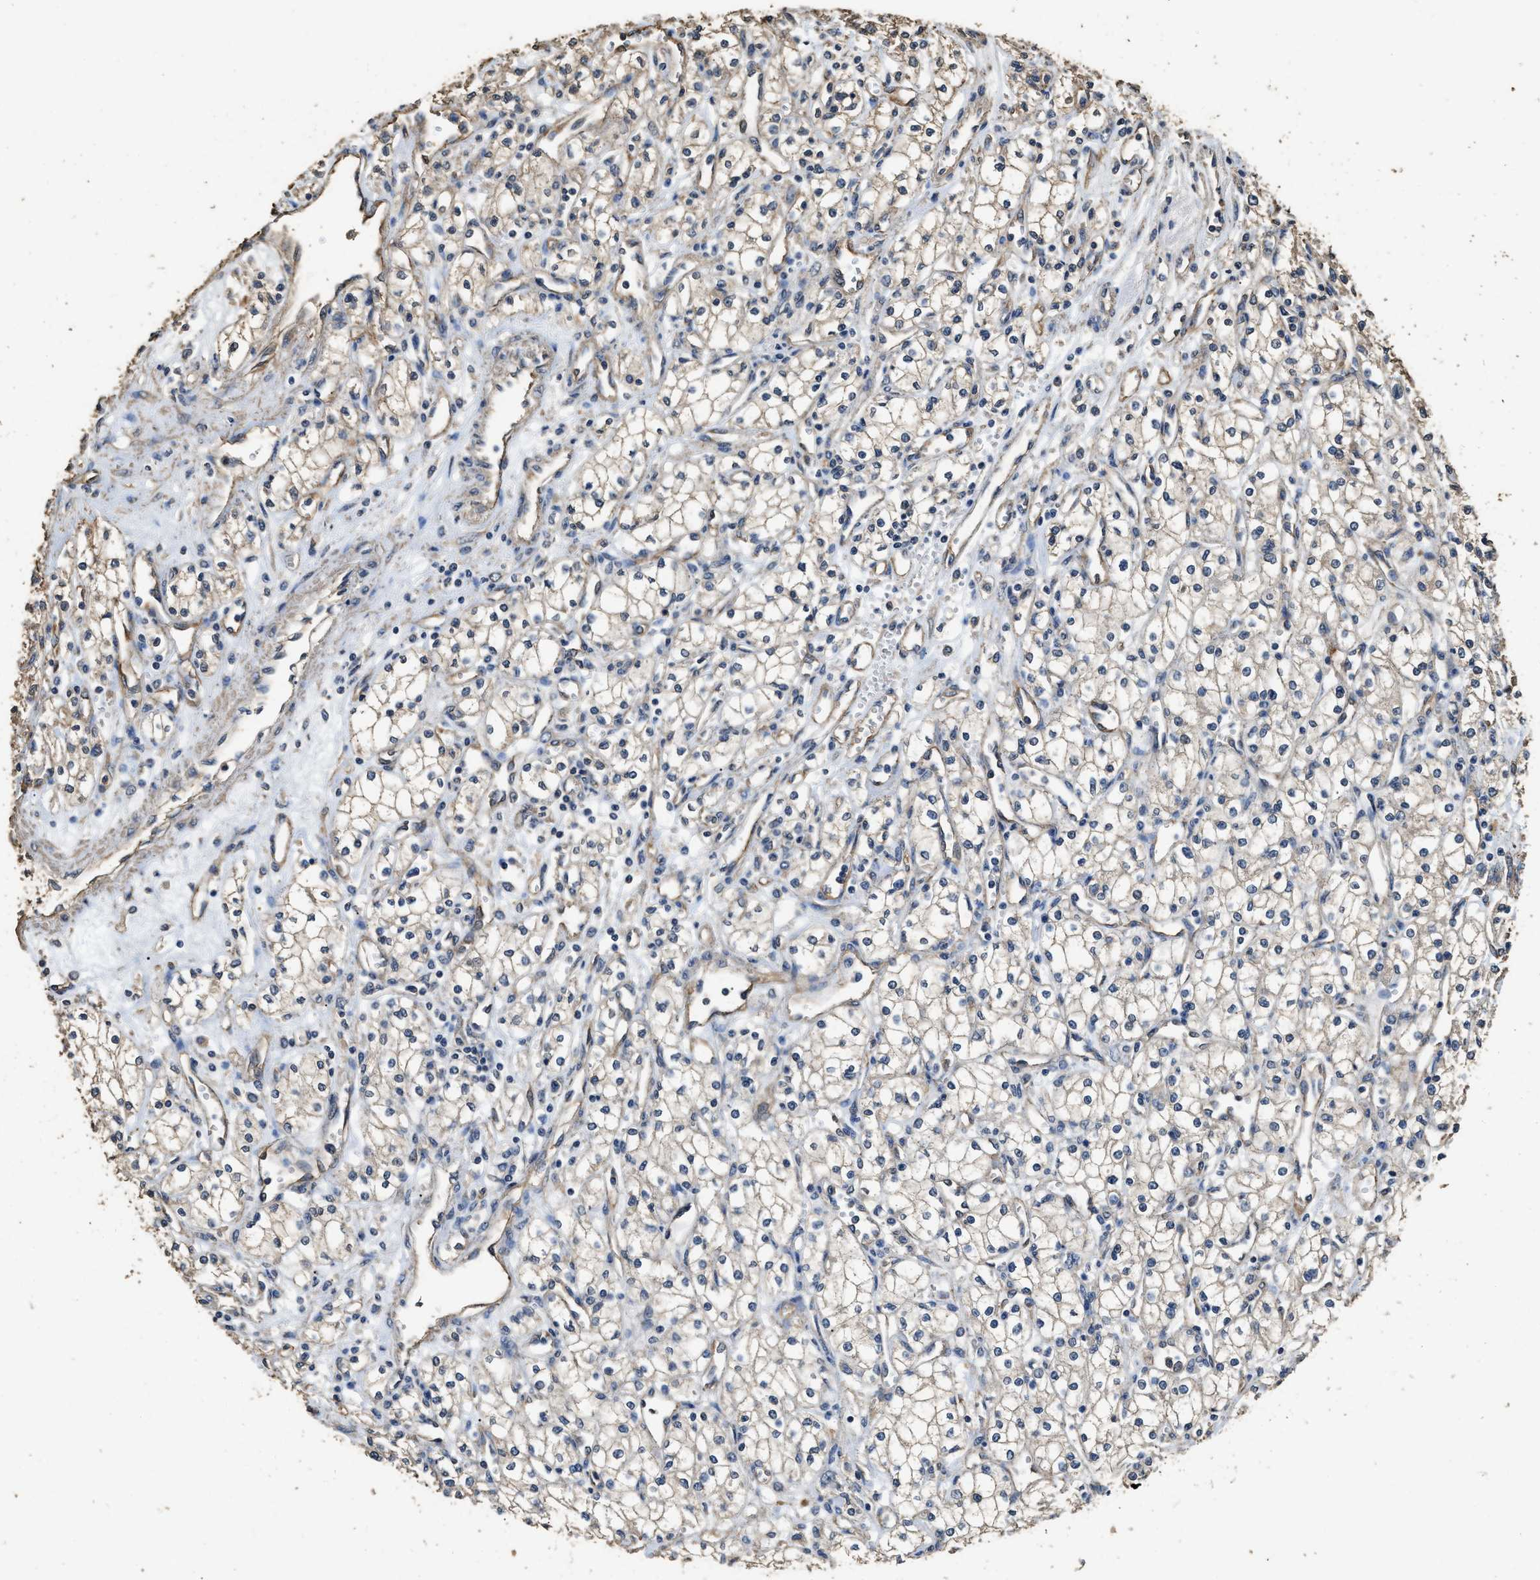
{"staining": {"intensity": "negative", "quantity": "none", "location": "none"}, "tissue": "renal cancer", "cell_type": "Tumor cells", "image_type": "cancer", "snomed": [{"axis": "morphology", "description": "Adenocarcinoma, NOS"}, {"axis": "topography", "description": "Kidney"}], "caption": "Renal cancer stained for a protein using IHC reveals no expression tumor cells.", "gene": "MIB1", "patient": {"sex": "male", "age": 59}}